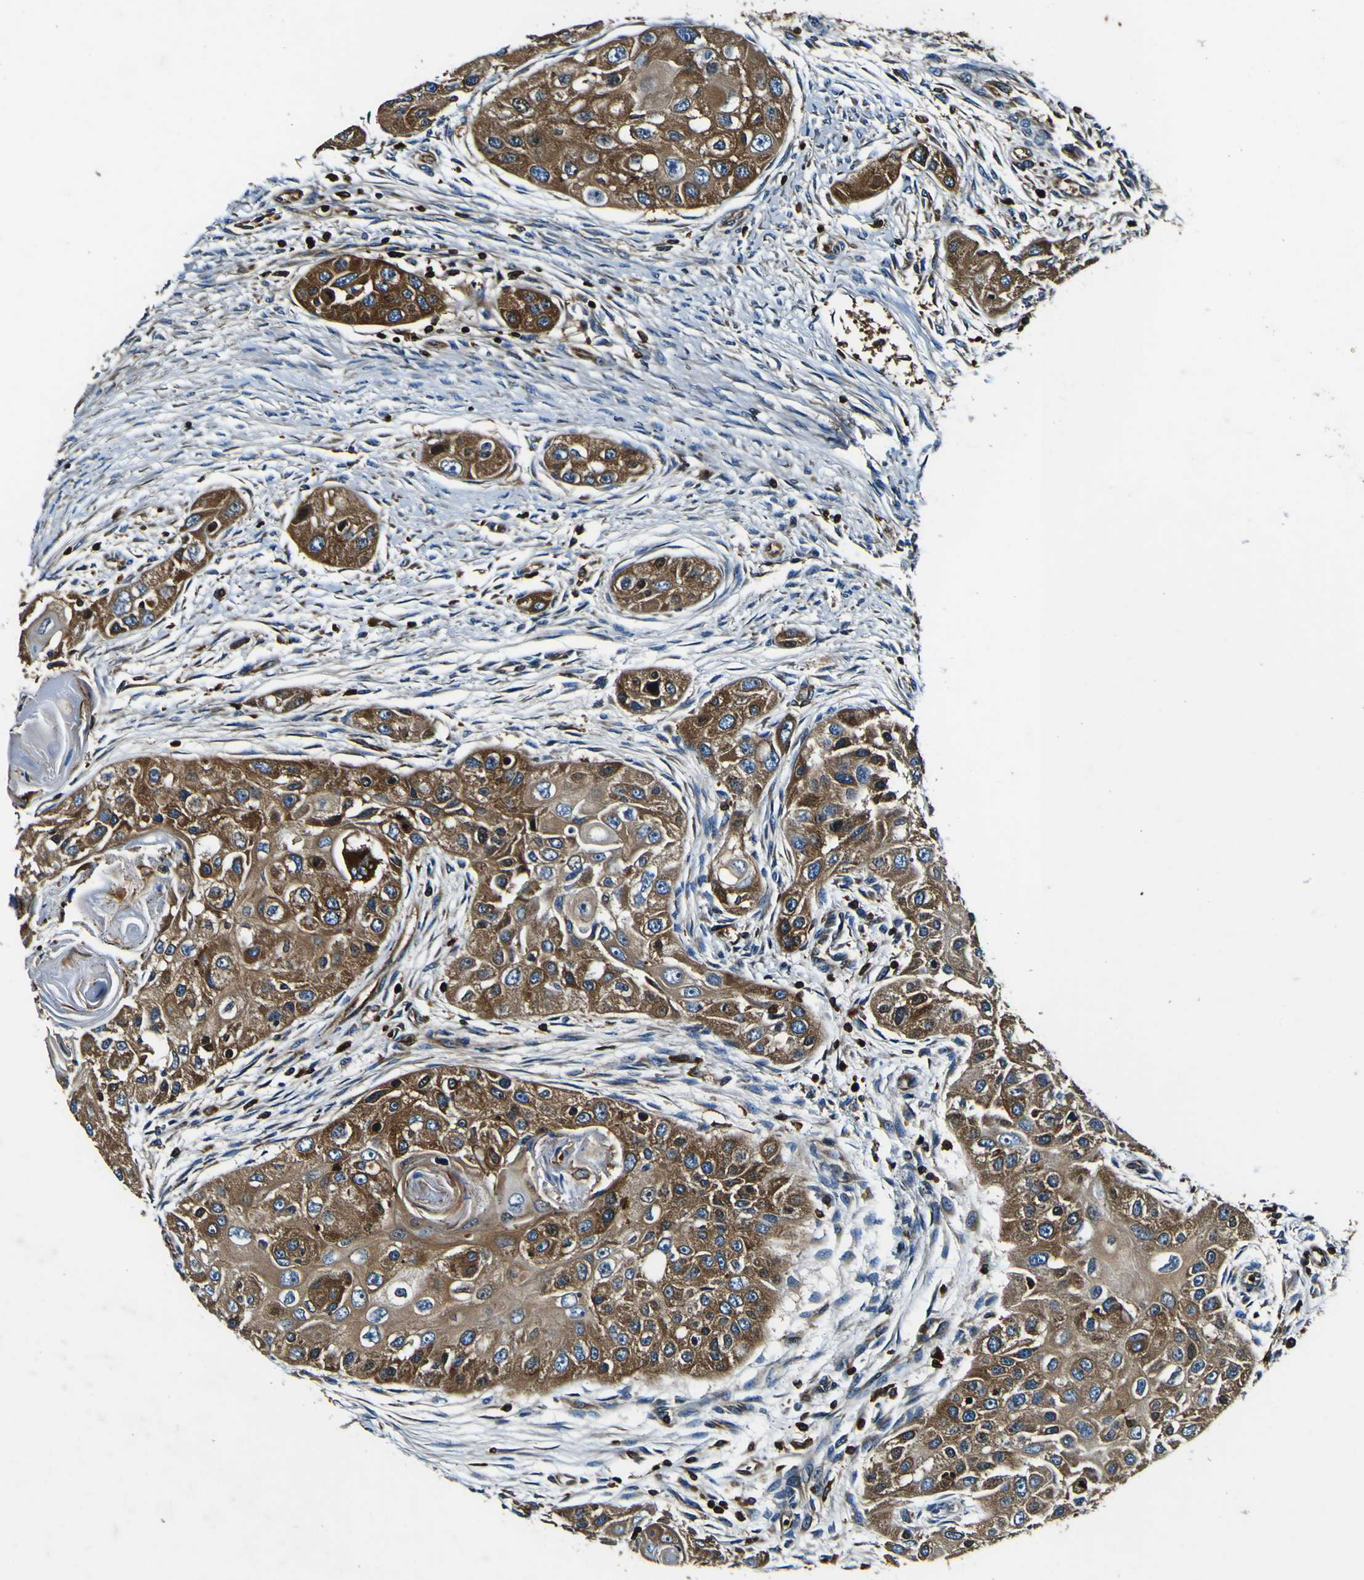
{"staining": {"intensity": "strong", "quantity": ">75%", "location": "cytoplasmic/membranous"}, "tissue": "head and neck cancer", "cell_type": "Tumor cells", "image_type": "cancer", "snomed": [{"axis": "morphology", "description": "Normal tissue, NOS"}, {"axis": "morphology", "description": "Squamous cell carcinoma, NOS"}, {"axis": "topography", "description": "Skeletal muscle"}, {"axis": "topography", "description": "Head-Neck"}], "caption": "High-magnification brightfield microscopy of squamous cell carcinoma (head and neck) stained with DAB (brown) and counterstained with hematoxylin (blue). tumor cells exhibit strong cytoplasmic/membranous staining is identified in approximately>75% of cells.", "gene": "RHOT2", "patient": {"sex": "male", "age": 51}}